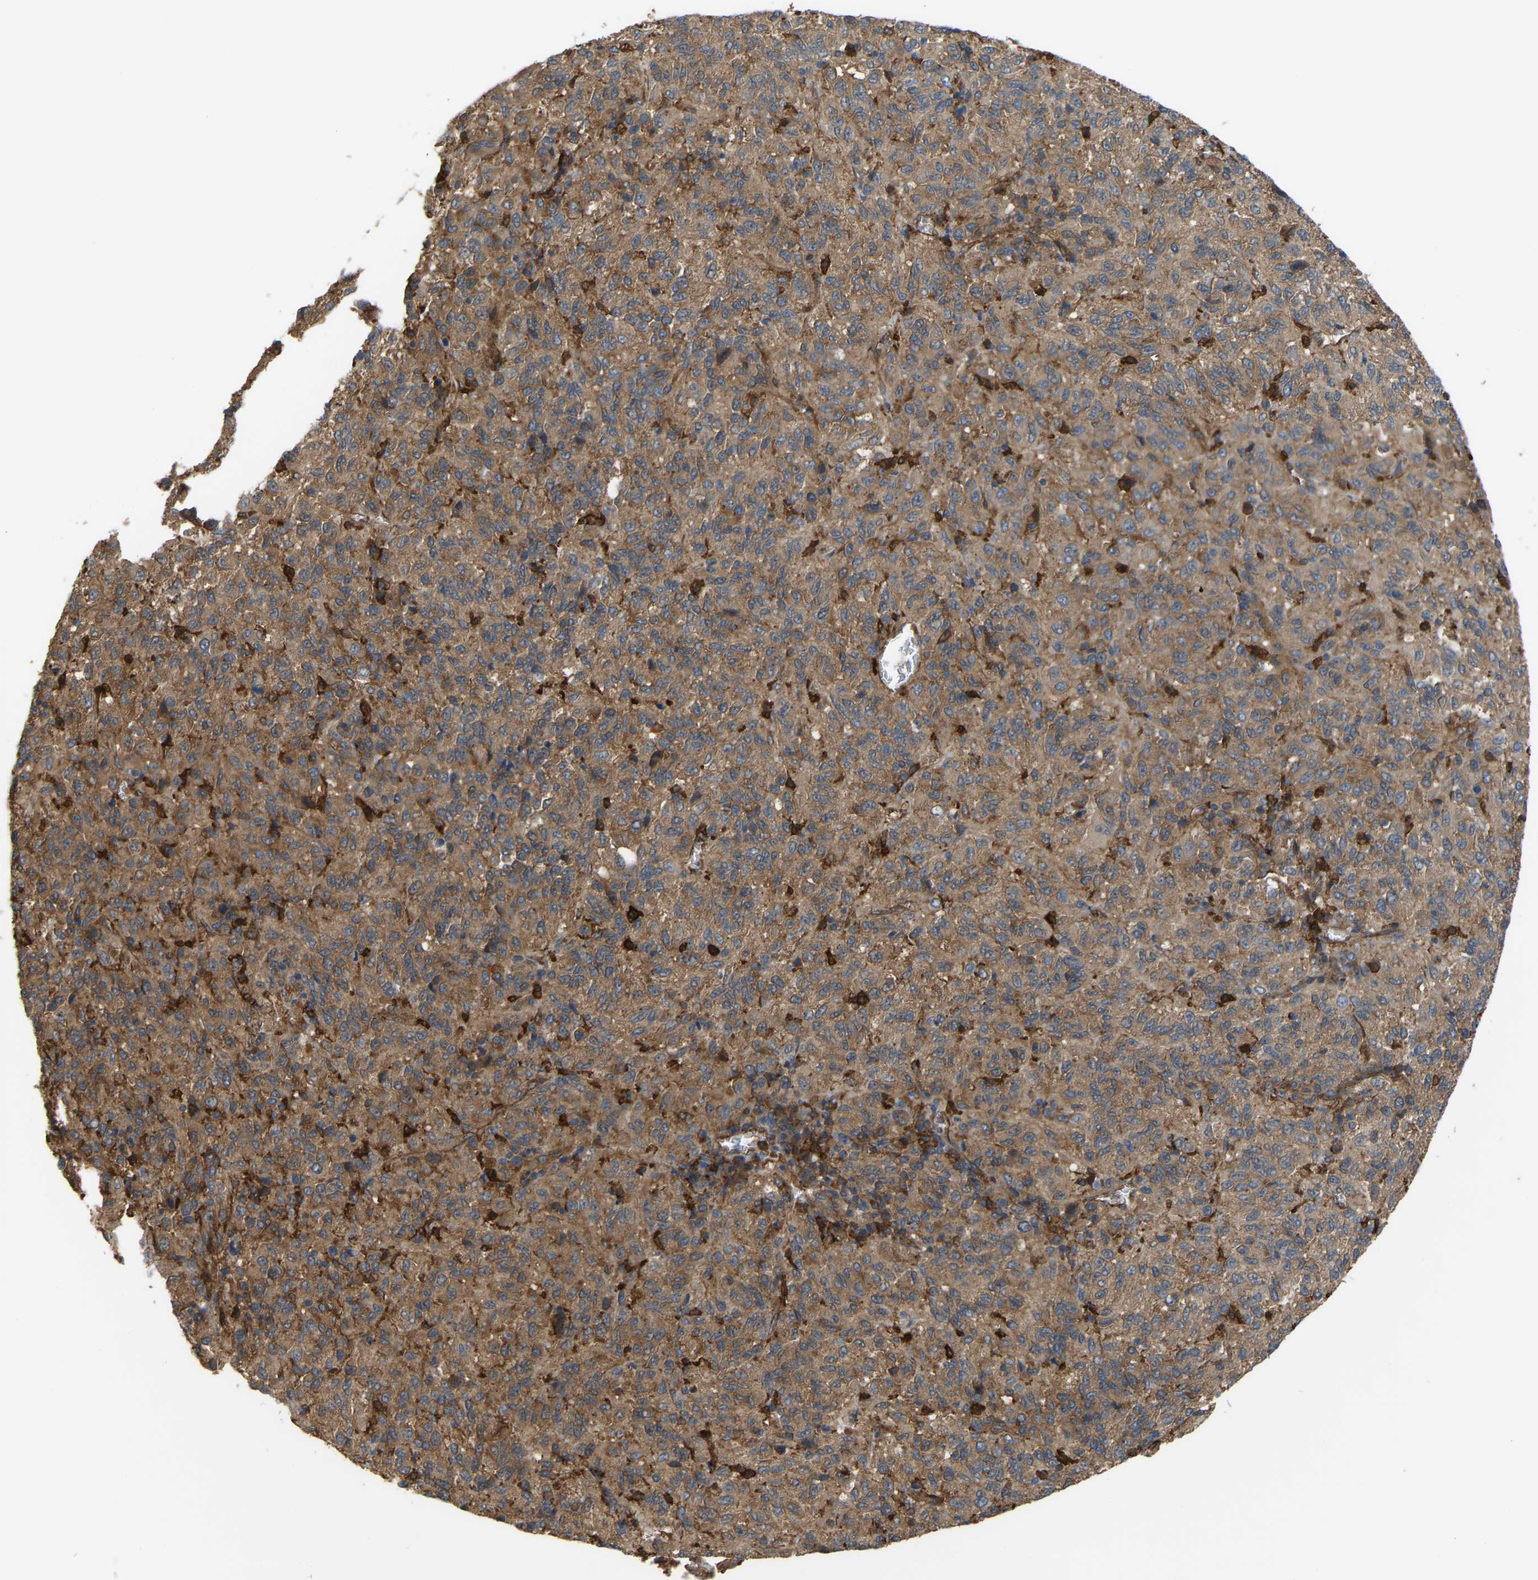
{"staining": {"intensity": "moderate", "quantity": ">75%", "location": "cytoplasmic/membranous"}, "tissue": "melanoma", "cell_type": "Tumor cells", "image_type": "cancer", "snomed": [{"axis": "morphology", "description": "Malignant melanoma, Metastatic site"}, {"axis": "topography", "description": "Lung"}], "caption": "A high-resolution image shows immunohistochemistry staining of melanoma, which demonstrates moderate cytoplasmic/membranous staining in approximately >75% of tumor cells. The staining was performed using DAB, with brown indicating positive protein expression. Nuclei are stained blue with hematoxylin.", "gene": "PICALM", "patient": {"sex": "male", "age": 64}}